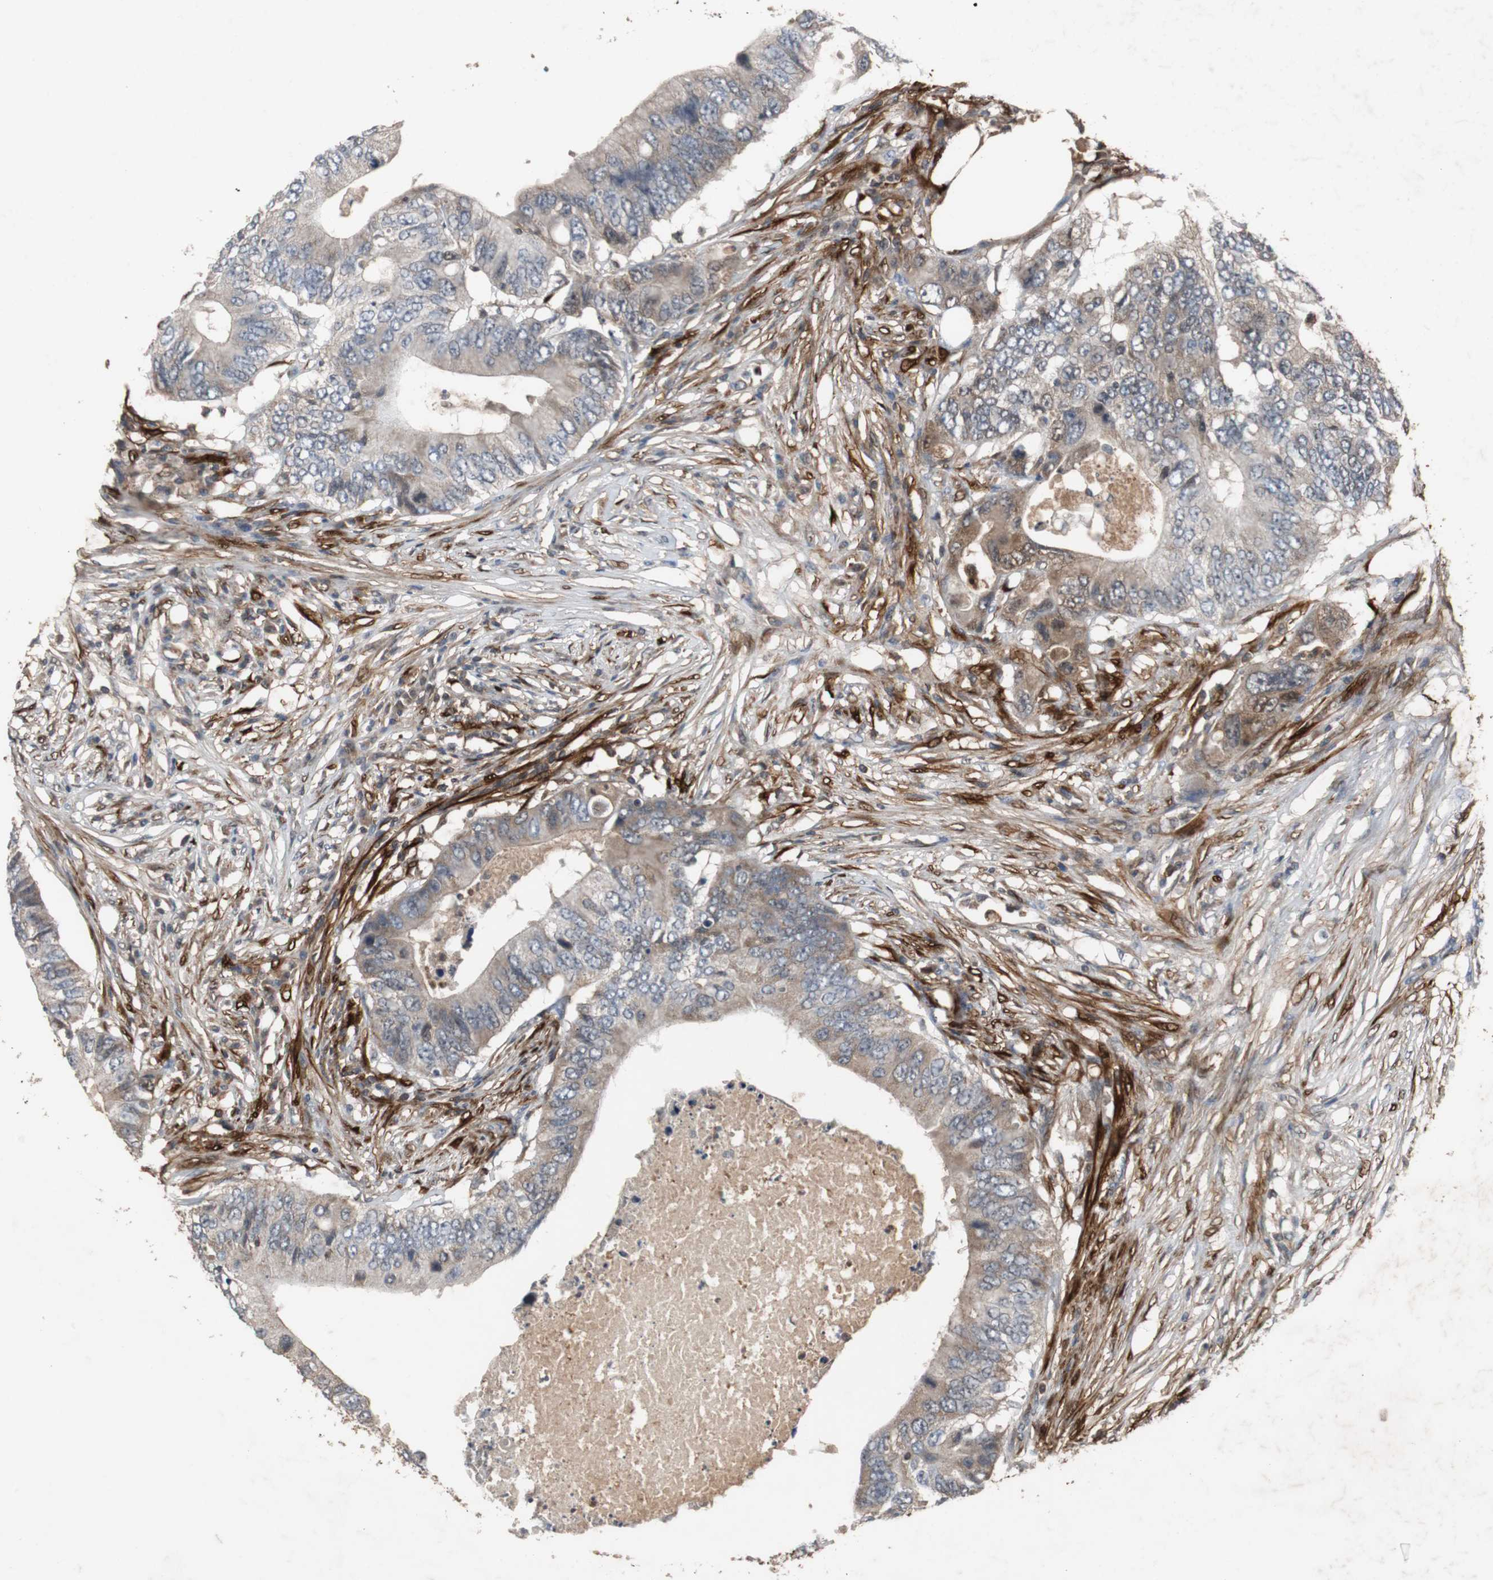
{"staining": {"intensity": "weak", "quantity": "25%-75%", "location": "cytoplasmic/membranous"}, "tissue": "colorectal cancer", "cell_type": "Tumor cells", "image_type": "cancer", "snomed": [{"axis": "morphology", "description": "Adenocarcinoma, NOS"}, {"axis": "topography", "description": "Colon"}], "caption": "The immunohistochemical stain shows weak cytoplasmic/membranous expression in tumor cells of colorectal adenocarcinoma tissue.", "gene": "CALB2", "patient": {"sex": "male", "age": 71}}